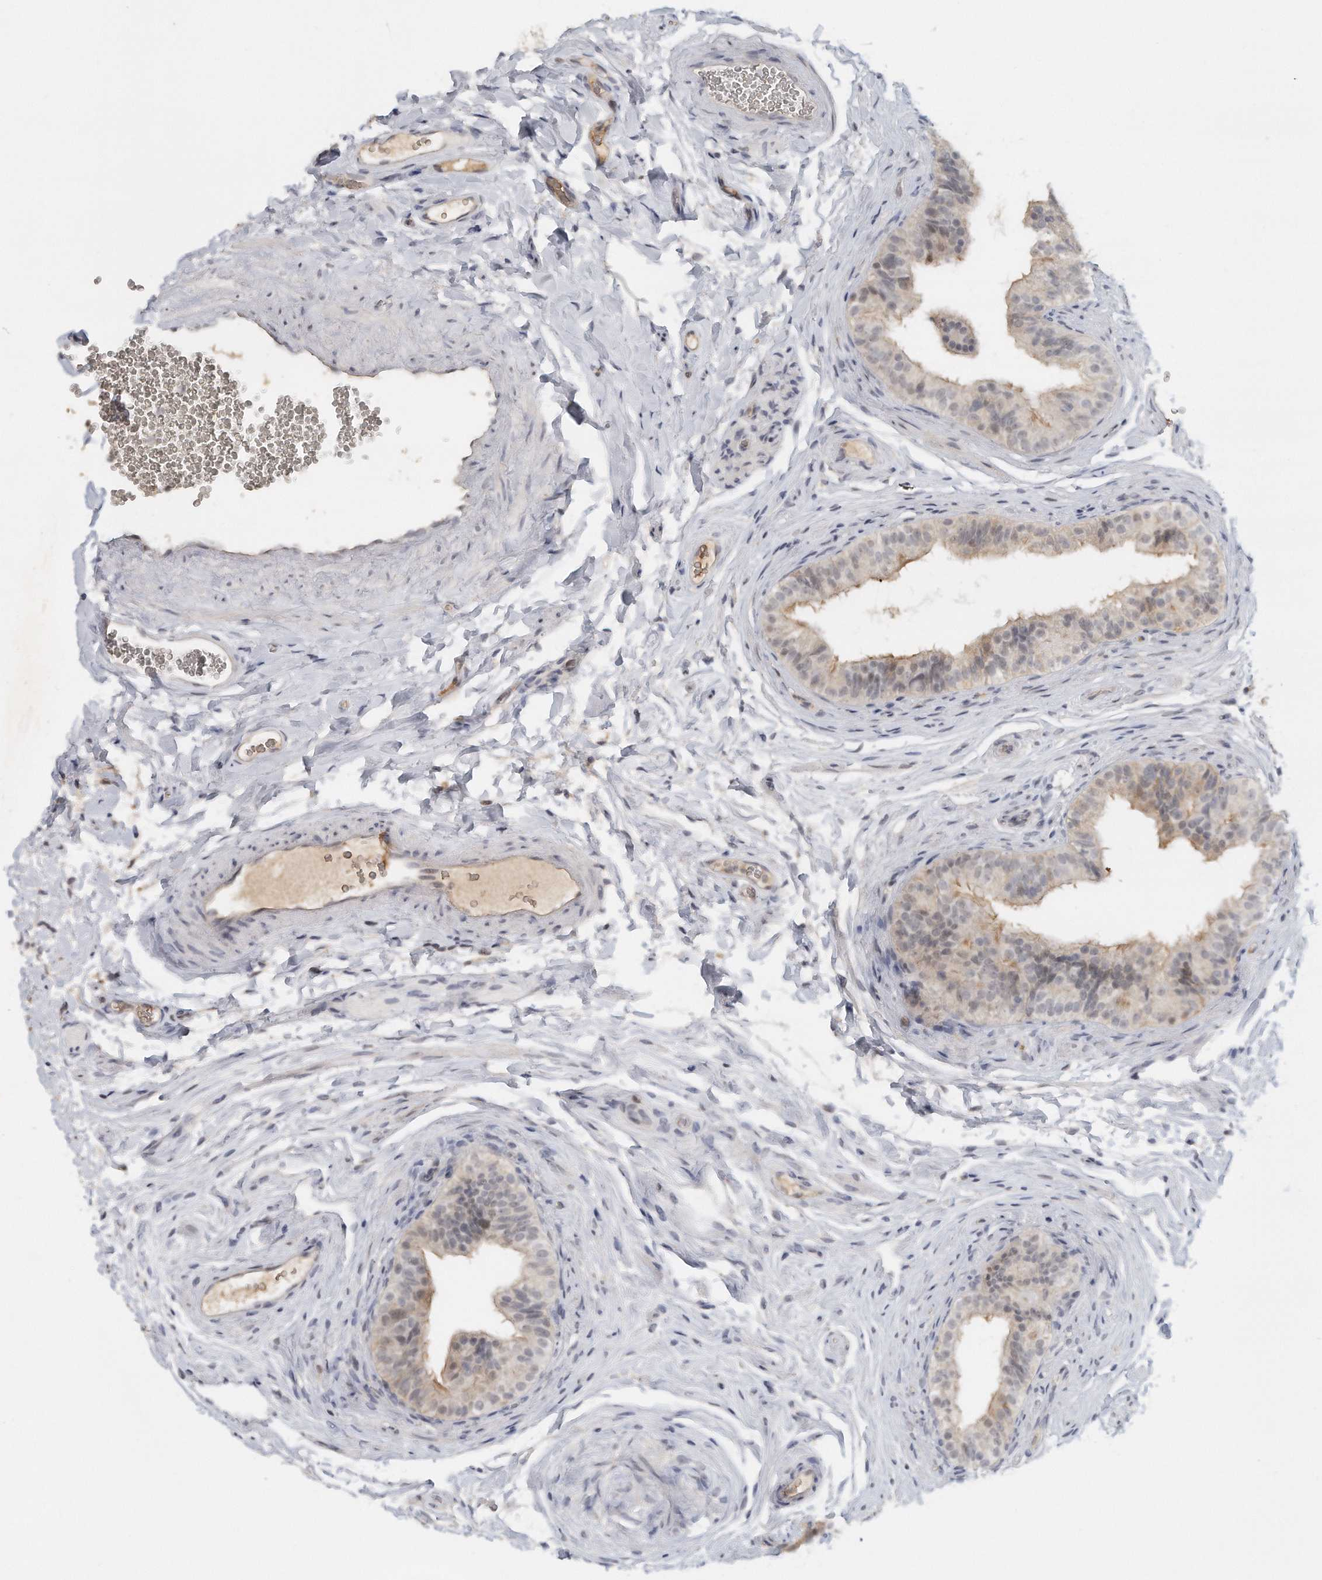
{"staining": {"intensity": "weak", "quantity": "25%-75%", "location": "cytoplasmic/membranous"}, "tissue": "epididymis", "cell_type": "Glandular cells", "image_type": "normal", "snomed": [{"axis": "morphology", "description": "Normal tissue, NOS"}, {"axis": "topography", "description": "Epididymis"}], "caption": "This is an image of IHC staining of normal epididymis, which shows weak expression in the cytoplasmic/membranous of glandular cells.", "gene": "DDX43", "patient": {"sex": "male", "age": 49}}